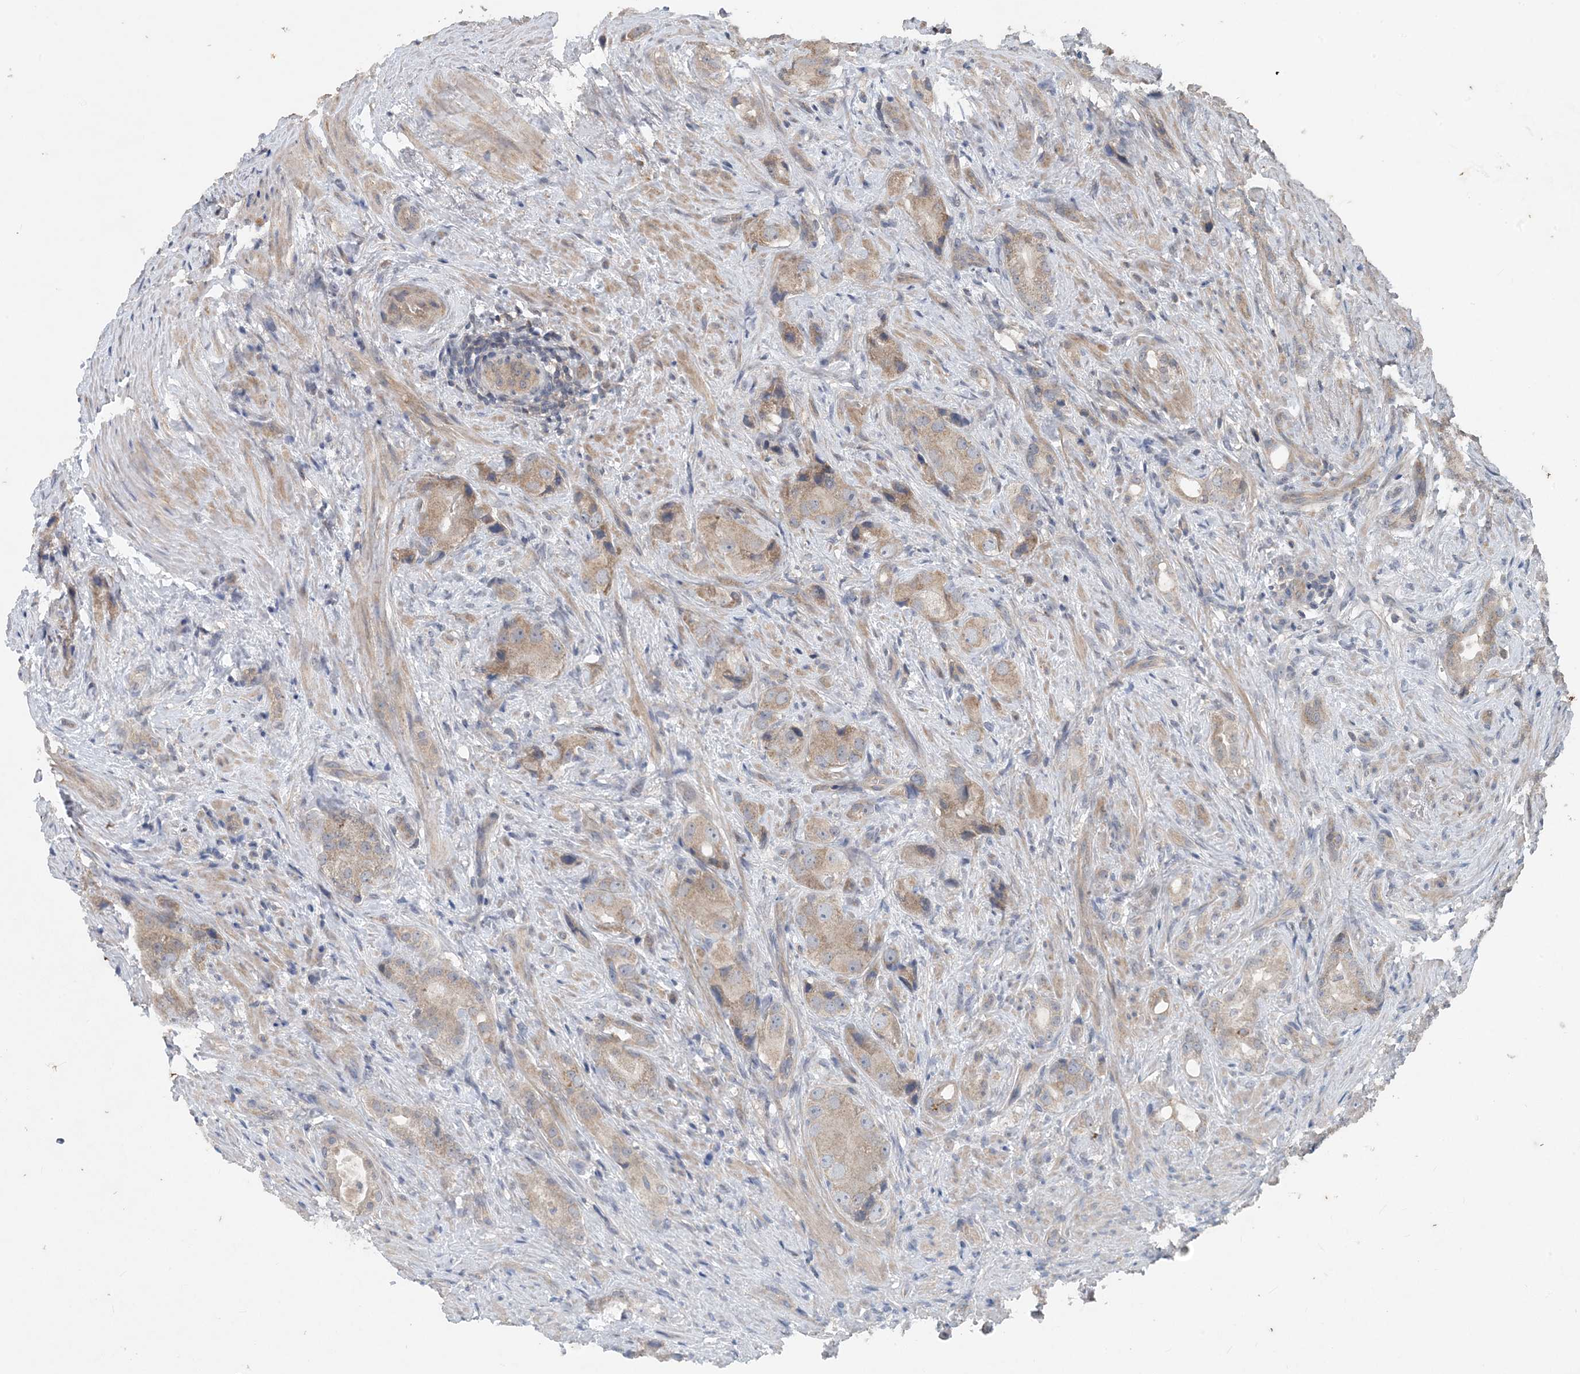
{"staining": {"intensity": "weak", "quantity": "25%-75%", "location": "cytoplasmic/membranous"}, "tissue": "prostate cancer", "cell_type": "Tumor cells", "image_type": "cancer", "snomed": [{"axis": "morphology", "description": "Adenocarcinoma, Low grade"}, {"axis": "topography", "description": "Prostate"}], "caption": "Tumor cells show low levels of weak cytoplasmic/membranous positivity in approximately 25%-75% of cells in human prostate low-grade adenocarcinoma.", "gene": "MYO9B", "patient": {"sex": "male", "age": 71}}